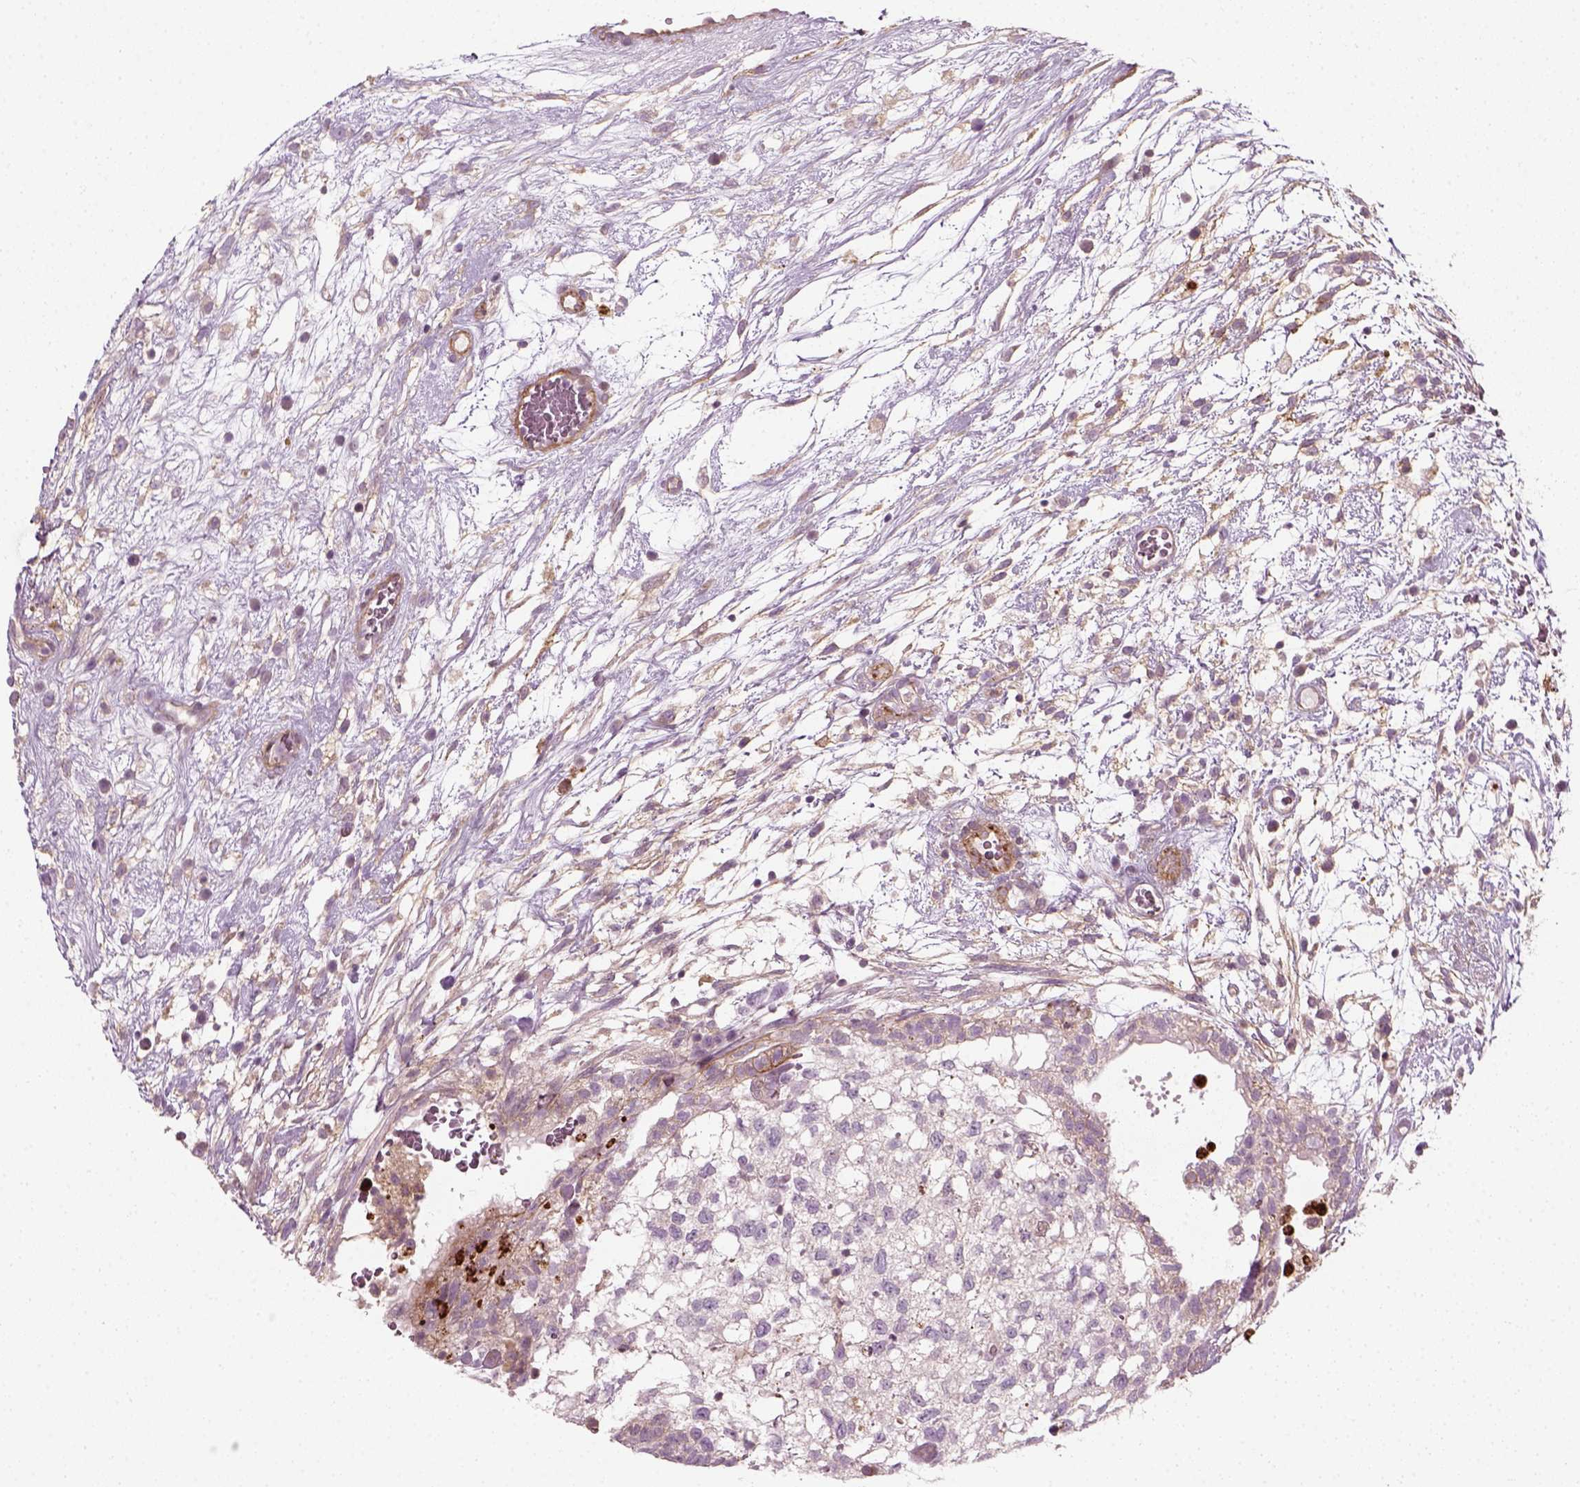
{"staining": {"intensity": "moderate", "quantity": "<25%", "location": "cytoplasmic/membranous"}, "tissue": "testis cancer", "cell_type": "Tumor cells", "image_type": "cancer", "snomed": [{"axis": "morphology", "description": "Normal tissue, NOS"}, {"axis": "morphology", "description": "Carcinoma, Embryonal, NOS"}, {"axis": "topography", "description": "Testis"}], "caption": "Protein staining of testis cancer (embryonal carcinoma) tissue exhibits moderate cytoplasmic/membranous positivity in approximately <25% of tumor cells.", "gene": "NPTN", "patient": {"sex": "male", "age": 32}}